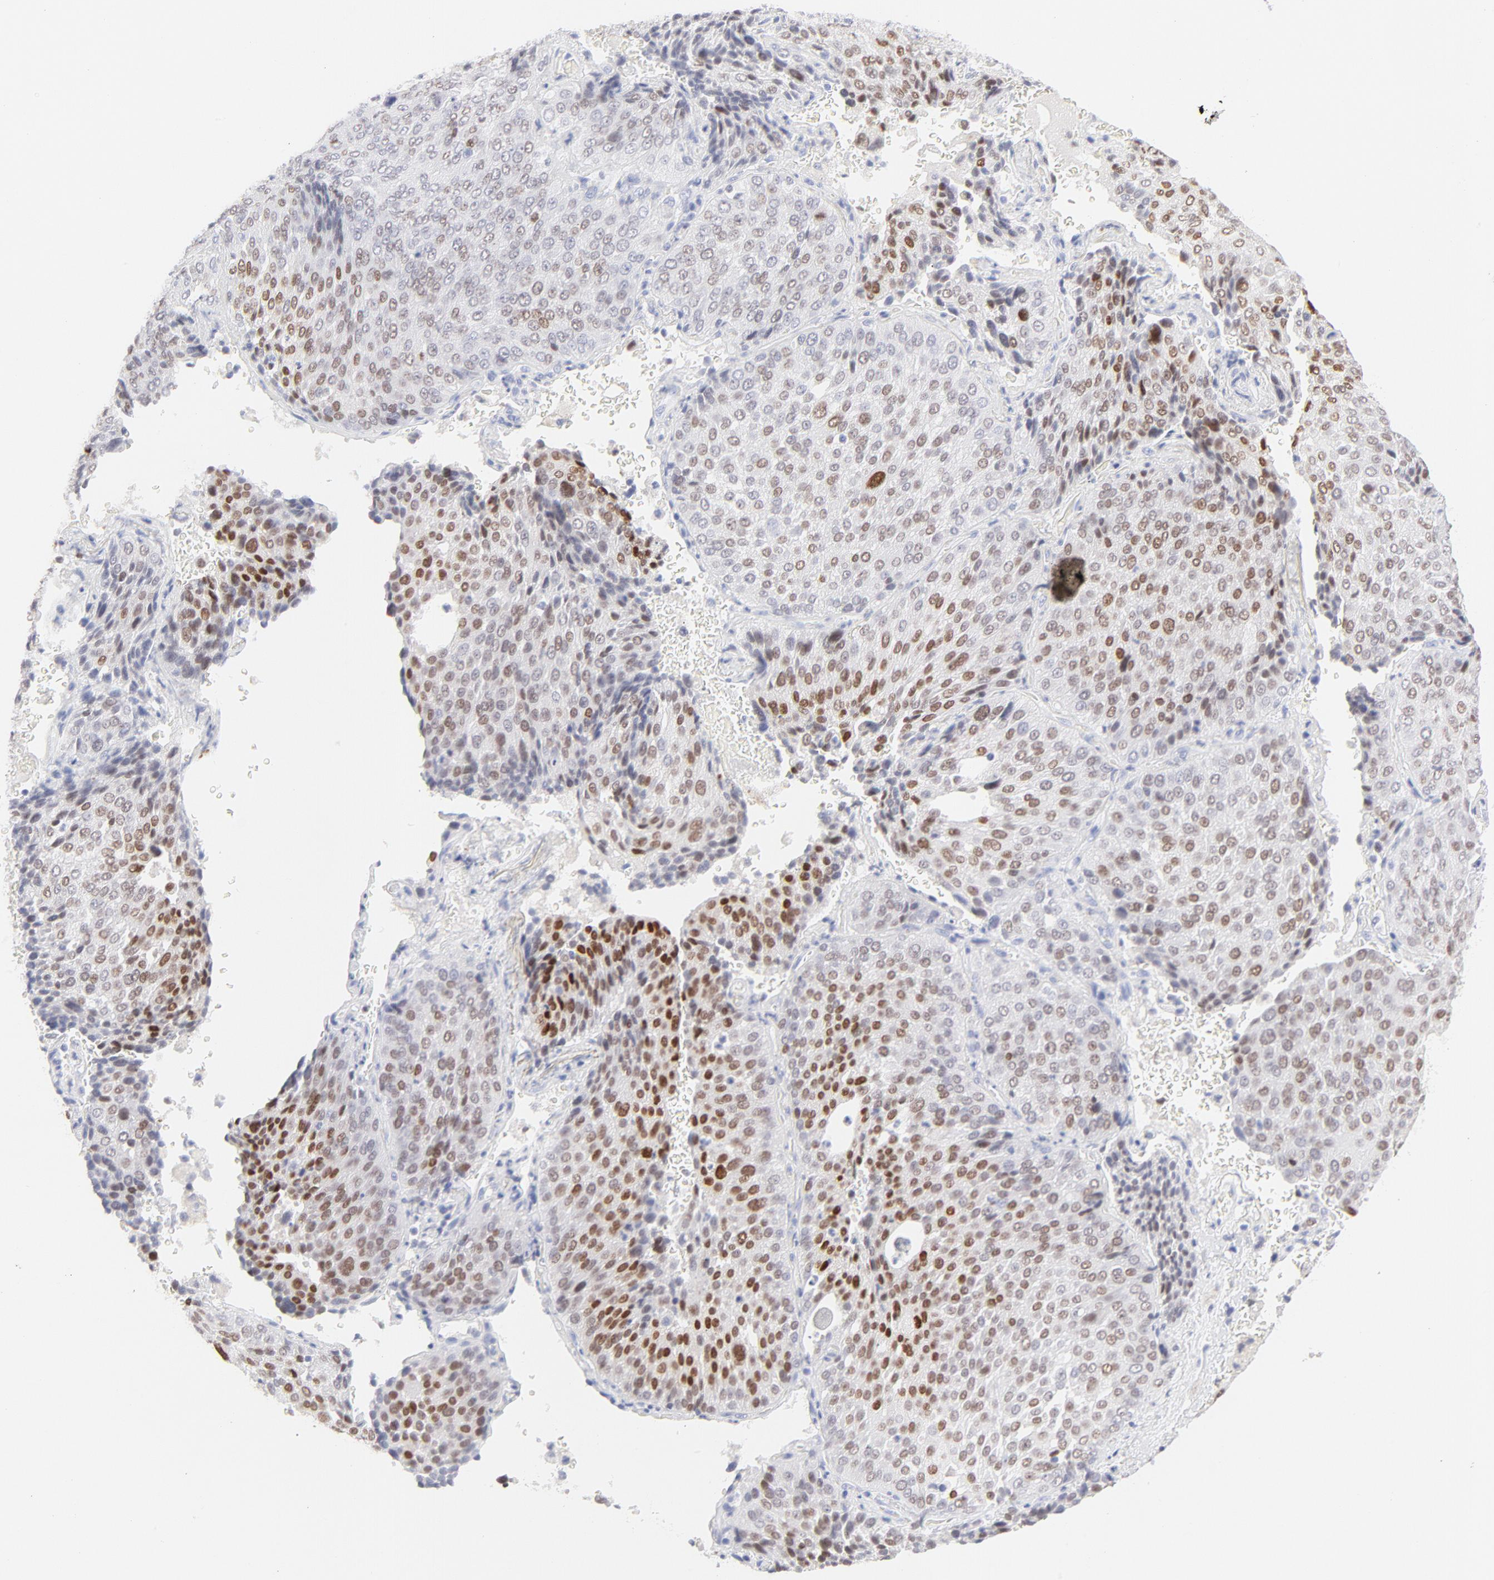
{"staining": {"intensity": "strong", "quantity": ">75%", "location": "nuclear"}, "tissue": "lung cancer", "cell_type": "Tumor cells", "image_type": "cancer", "snomed": [{"axis": "morphology", "description": "Squamous cell carcinoma, NOS"}, {"axis": "topography", "description": "Lung"}], "caption": "About >75% of tumor cells in human squamous cell carcinoma (lung) reveal strong nuclear protein expression as visualized by brown immunohistochemical staining.", "gene": "ELF3", "patient": {"sex": "male", "age": 54}}